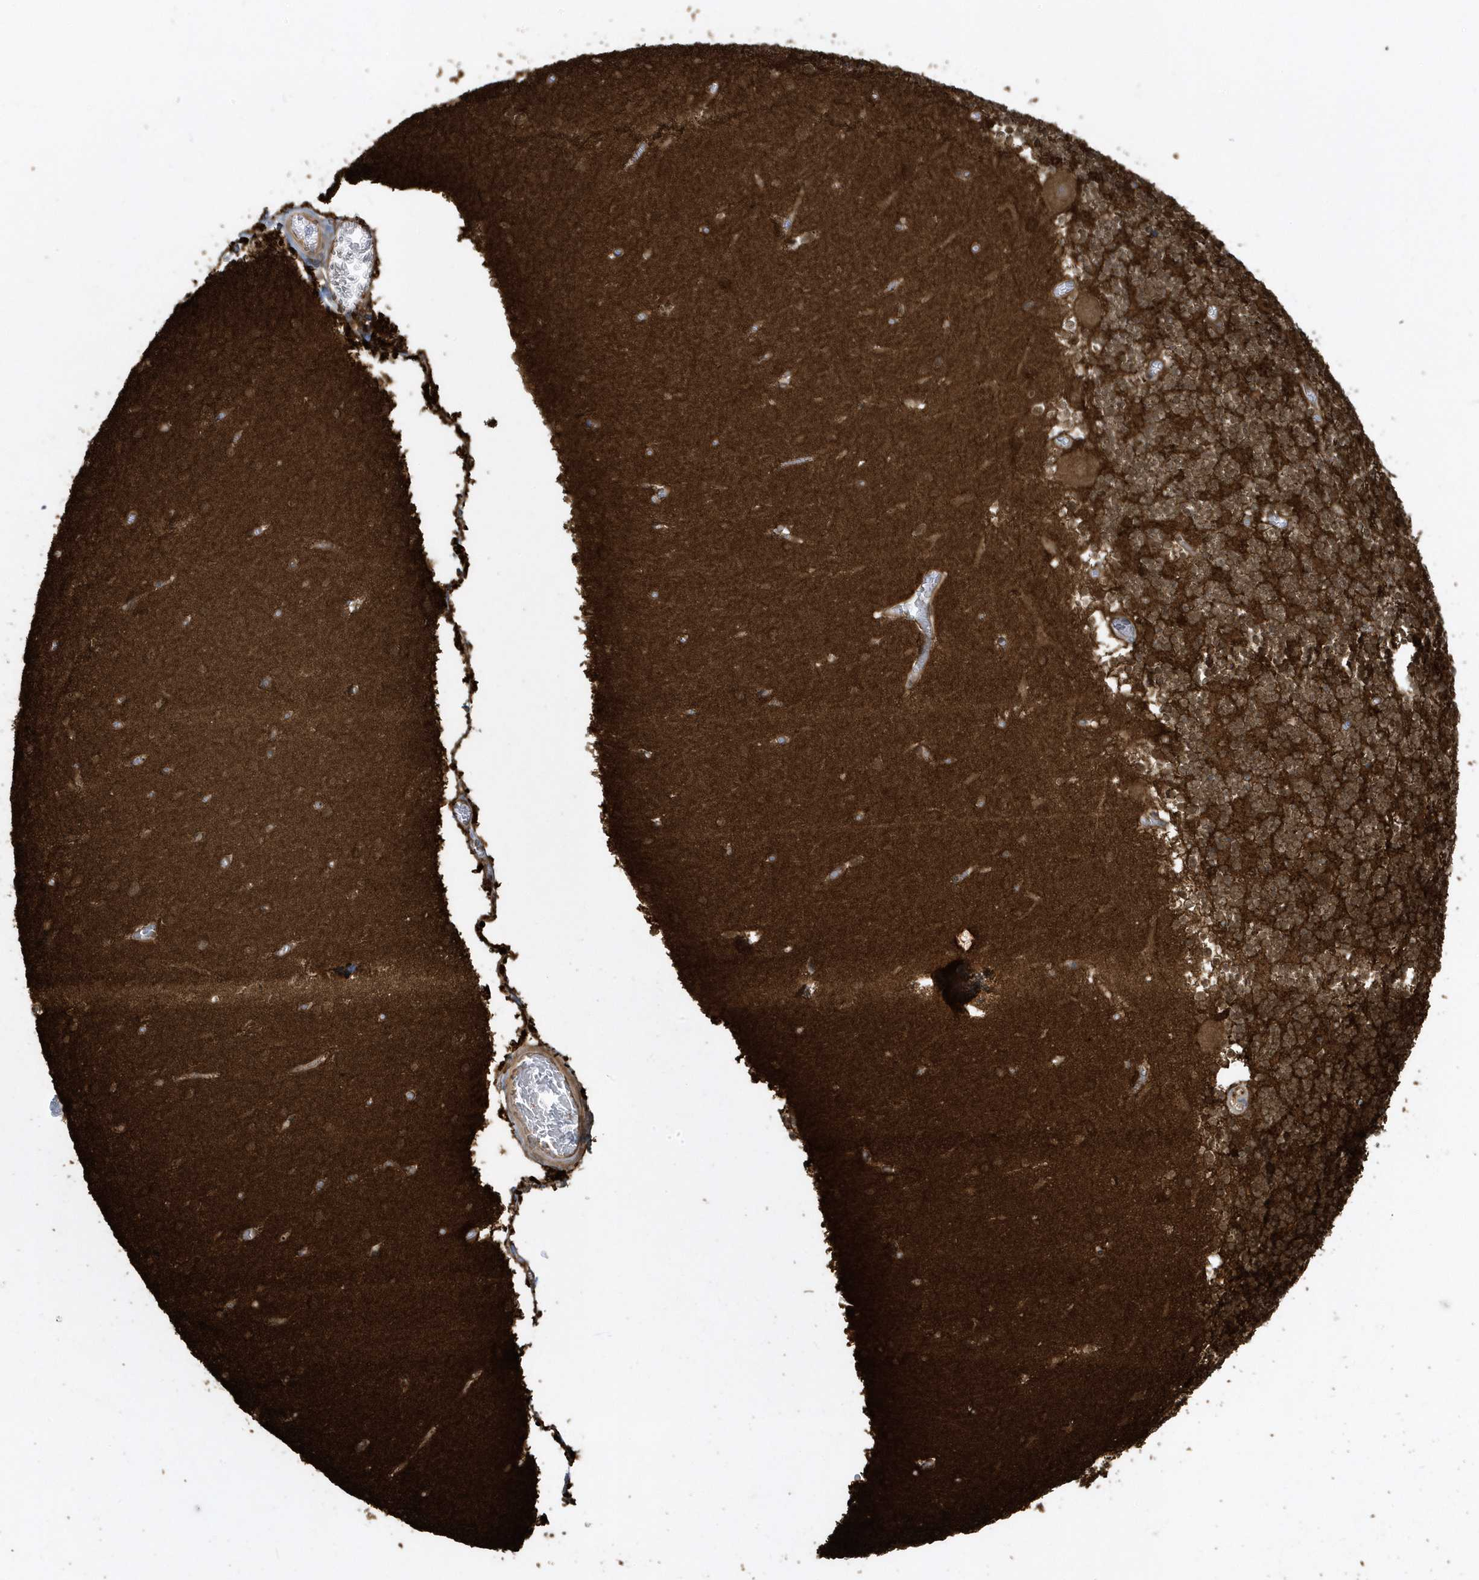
{"staining": {"intensity": "strong", "quantity": ">75%", "location": "cytoplasmic/membranous"}, "tissue": "cerebellum", "cell_type": "Cells in granular layer", "image_type": "normal", "snomed": [{"axis": "morphology", "description": "Normal tissue, NOS"}, {"axis": "topography", "description": "Cerebellum"}], "caption": "Approximately >75% of cells in granular layer in unremarkable cerebellum reveal strong cytoplasmic/membranous protein positivity as visualized by brown immunohistochemical staining.", "gene": "CLCN6", "patient": {"sex": "female", "age": 28}}